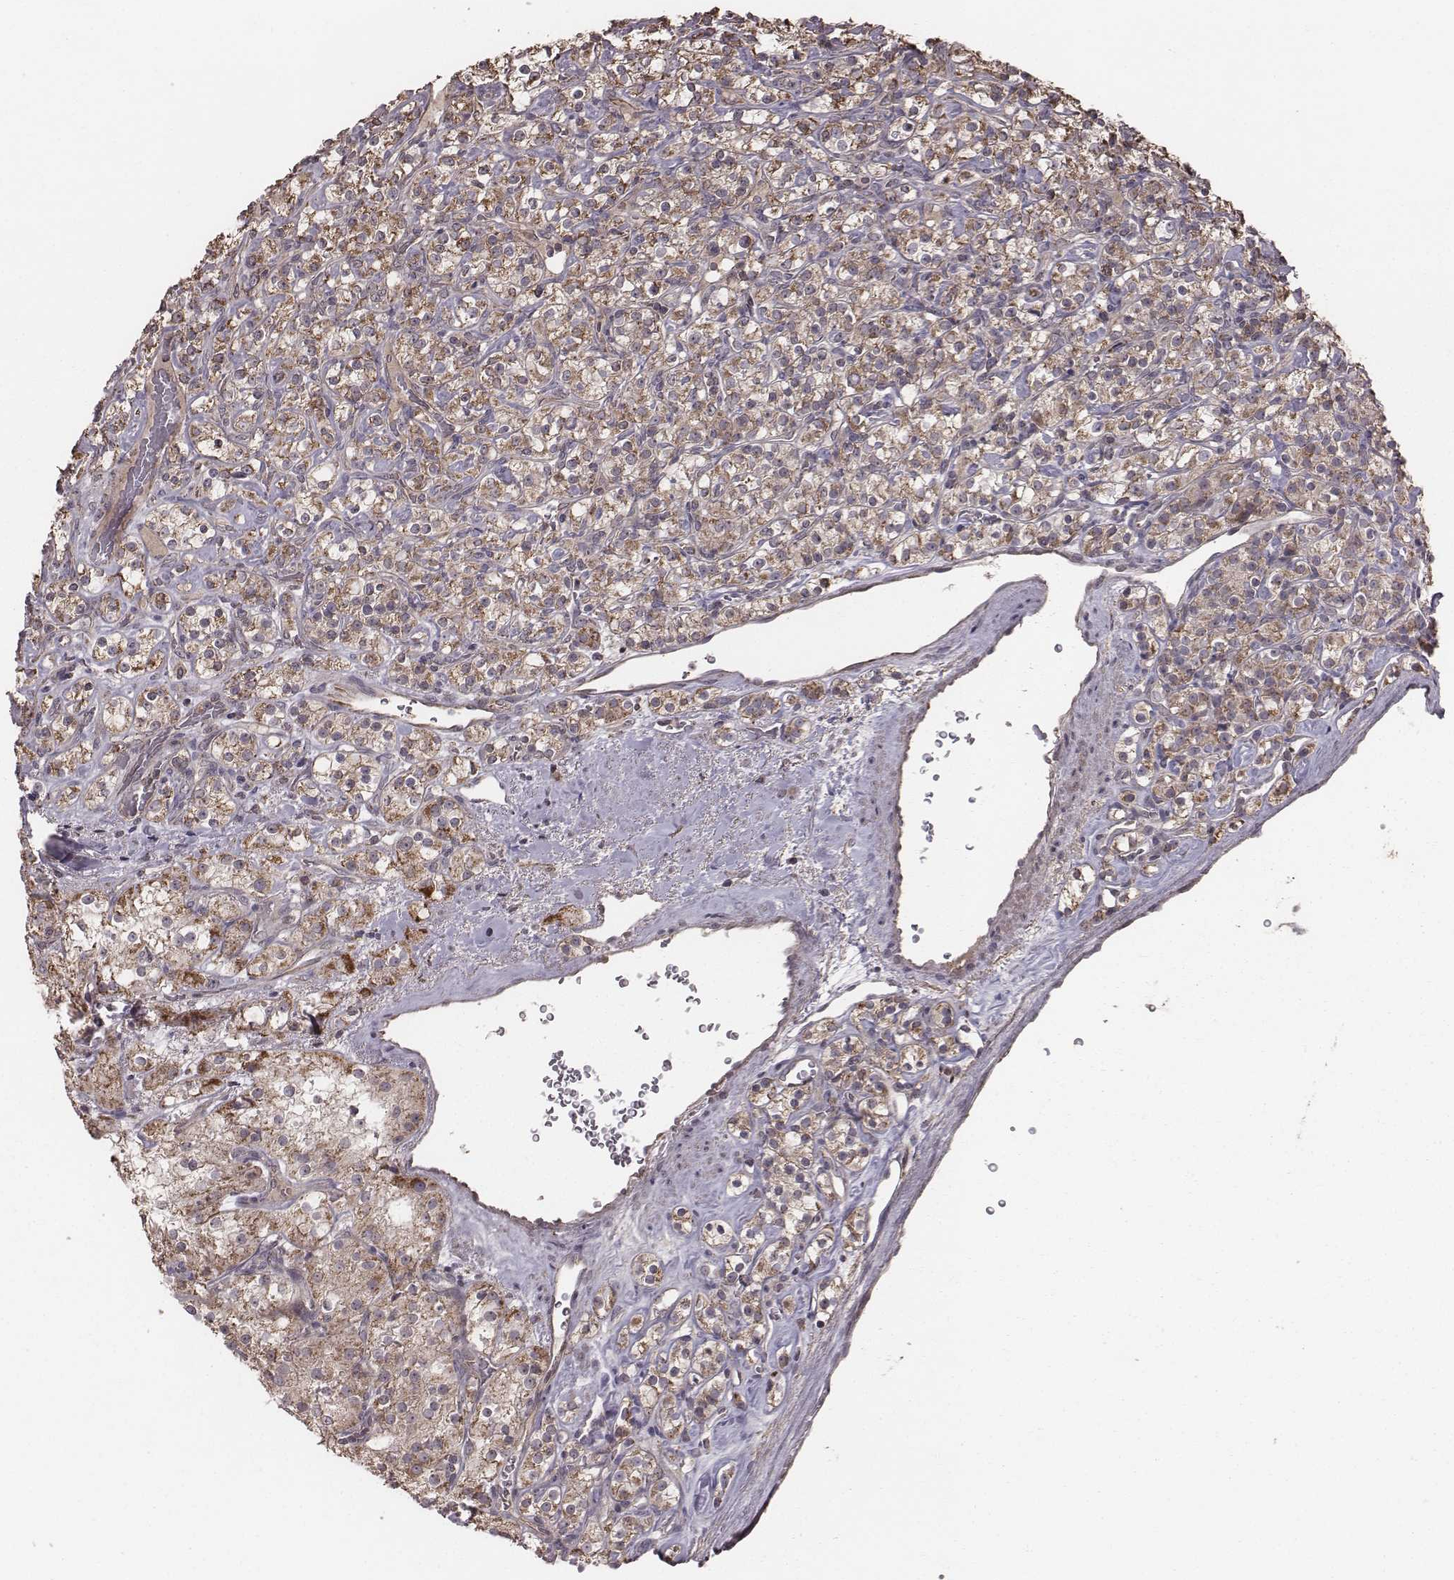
{"staining": {"intensity": "moderate", "quantity": ">75%", "location": "cytoplasmic/membranous"}, "tissue": "renal cancer", "cell_type": "Tumor cells", "image_type": "cancer", "snomed": [{"axis": "morphology", "description": "Adenocarcinoma, NOS"}, {"axis": "topography", "description": "Kidney"}], "caption": "Immunohistochemical staining of human renal adenocarcinoma shows medium levels of moderate cytoplasmic/membranous protein positivity in about >75% of tumor cells.", "gene": "PDCD2L", "patient": {"sex": "male", "age": 77}}